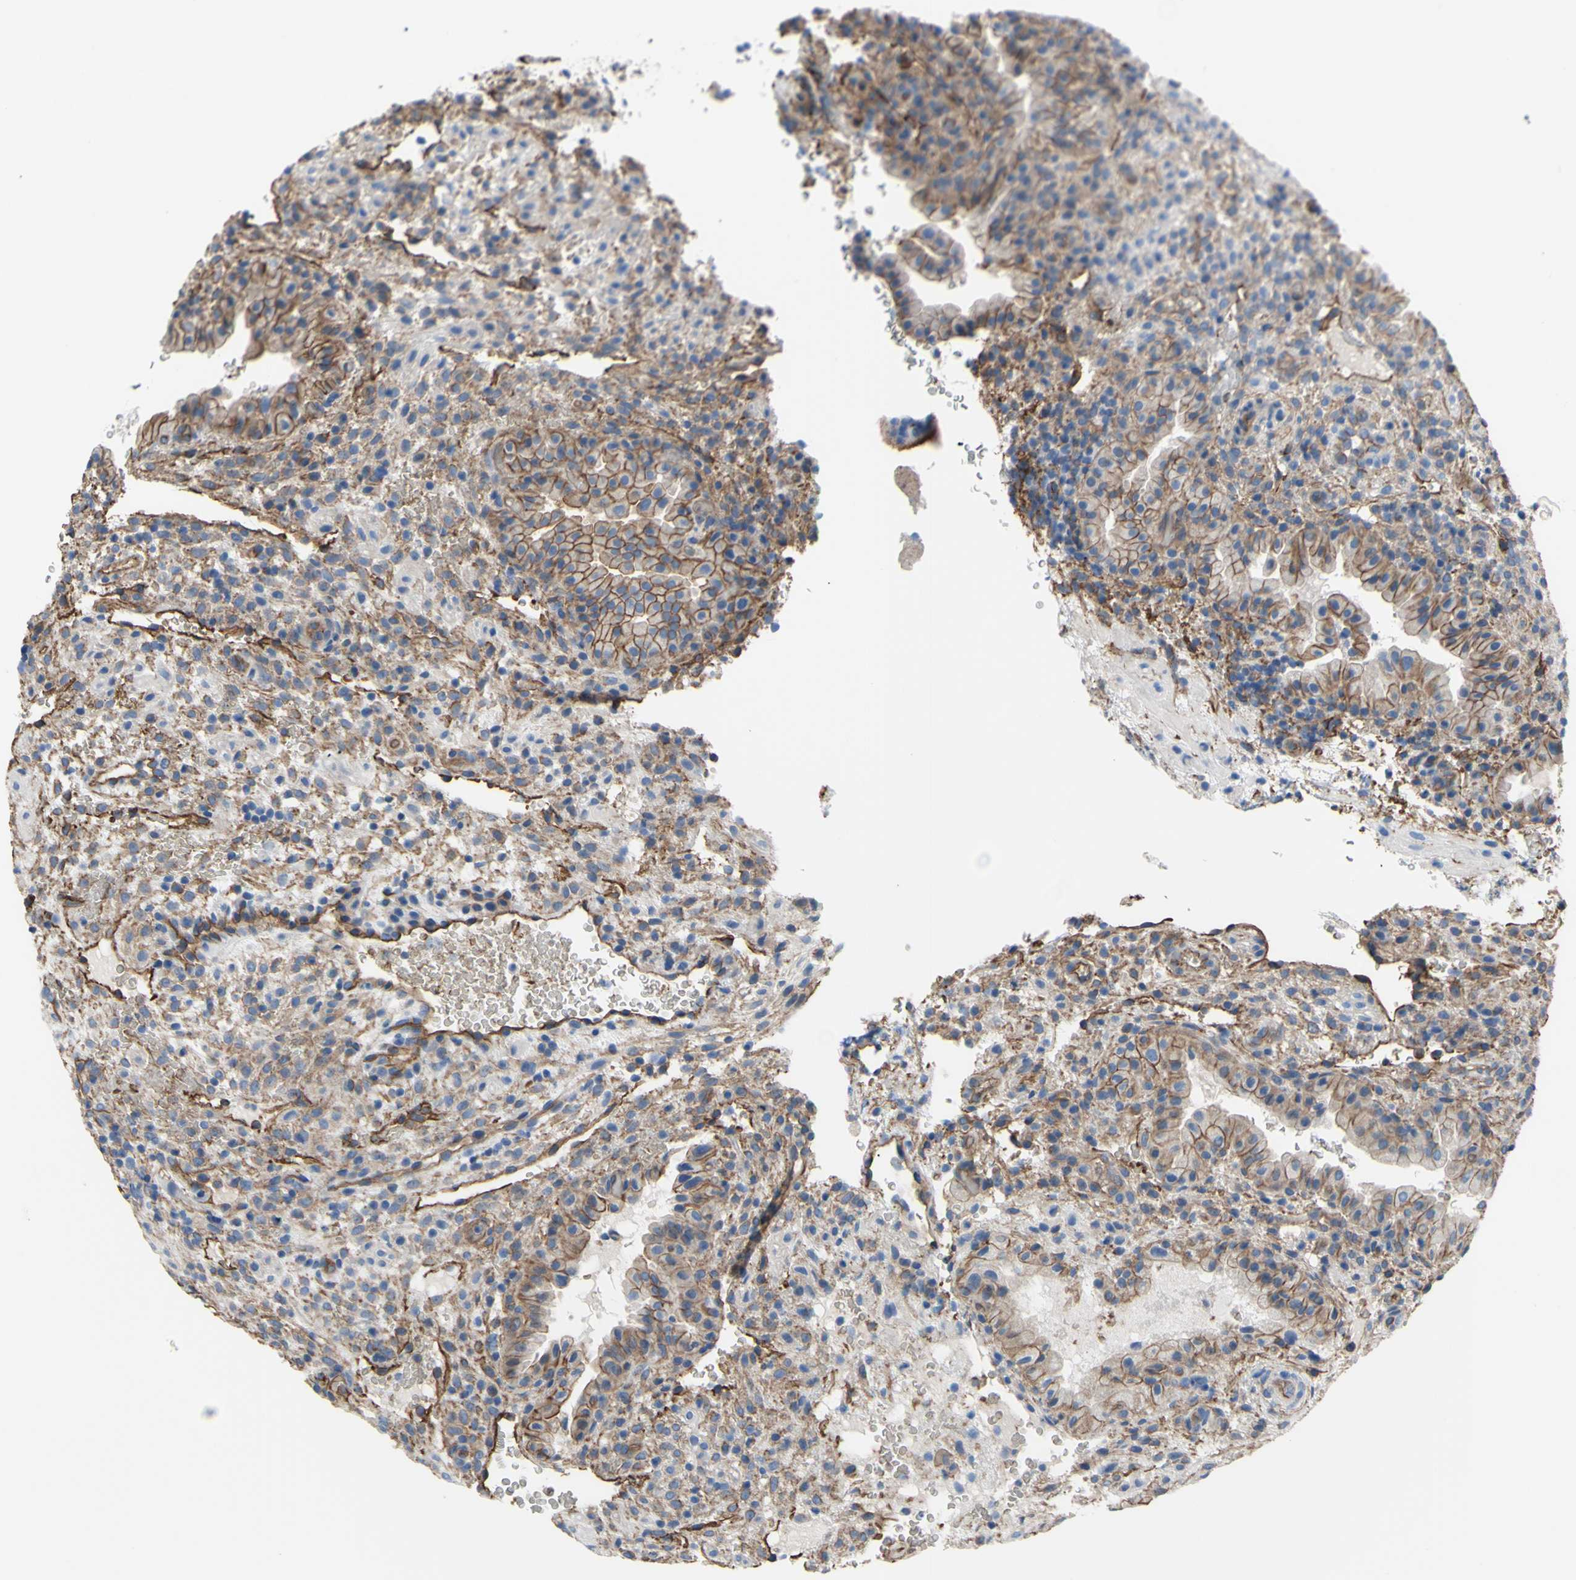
{"staining": {"intensity": "moderate", "quantity": ">75%", "location": "cytoplasmic/membranous"}, "tissue": "placenta", "cell_type": "Decidual cells", "image_type": "normal", "snomed": [{"axis": "morphology", "description": "Normal tissue, NOS"}, {"axis": "topography", "description": "Placenta"}], "caption": "This photomicrograph displays IHC staining of benign human placenta, with medium moderate cytoplasmic/membranous positivity in approximately >75% of decidual cells.", "gene": "TPBG", "patient": {"sex": "female", "age": 19}}